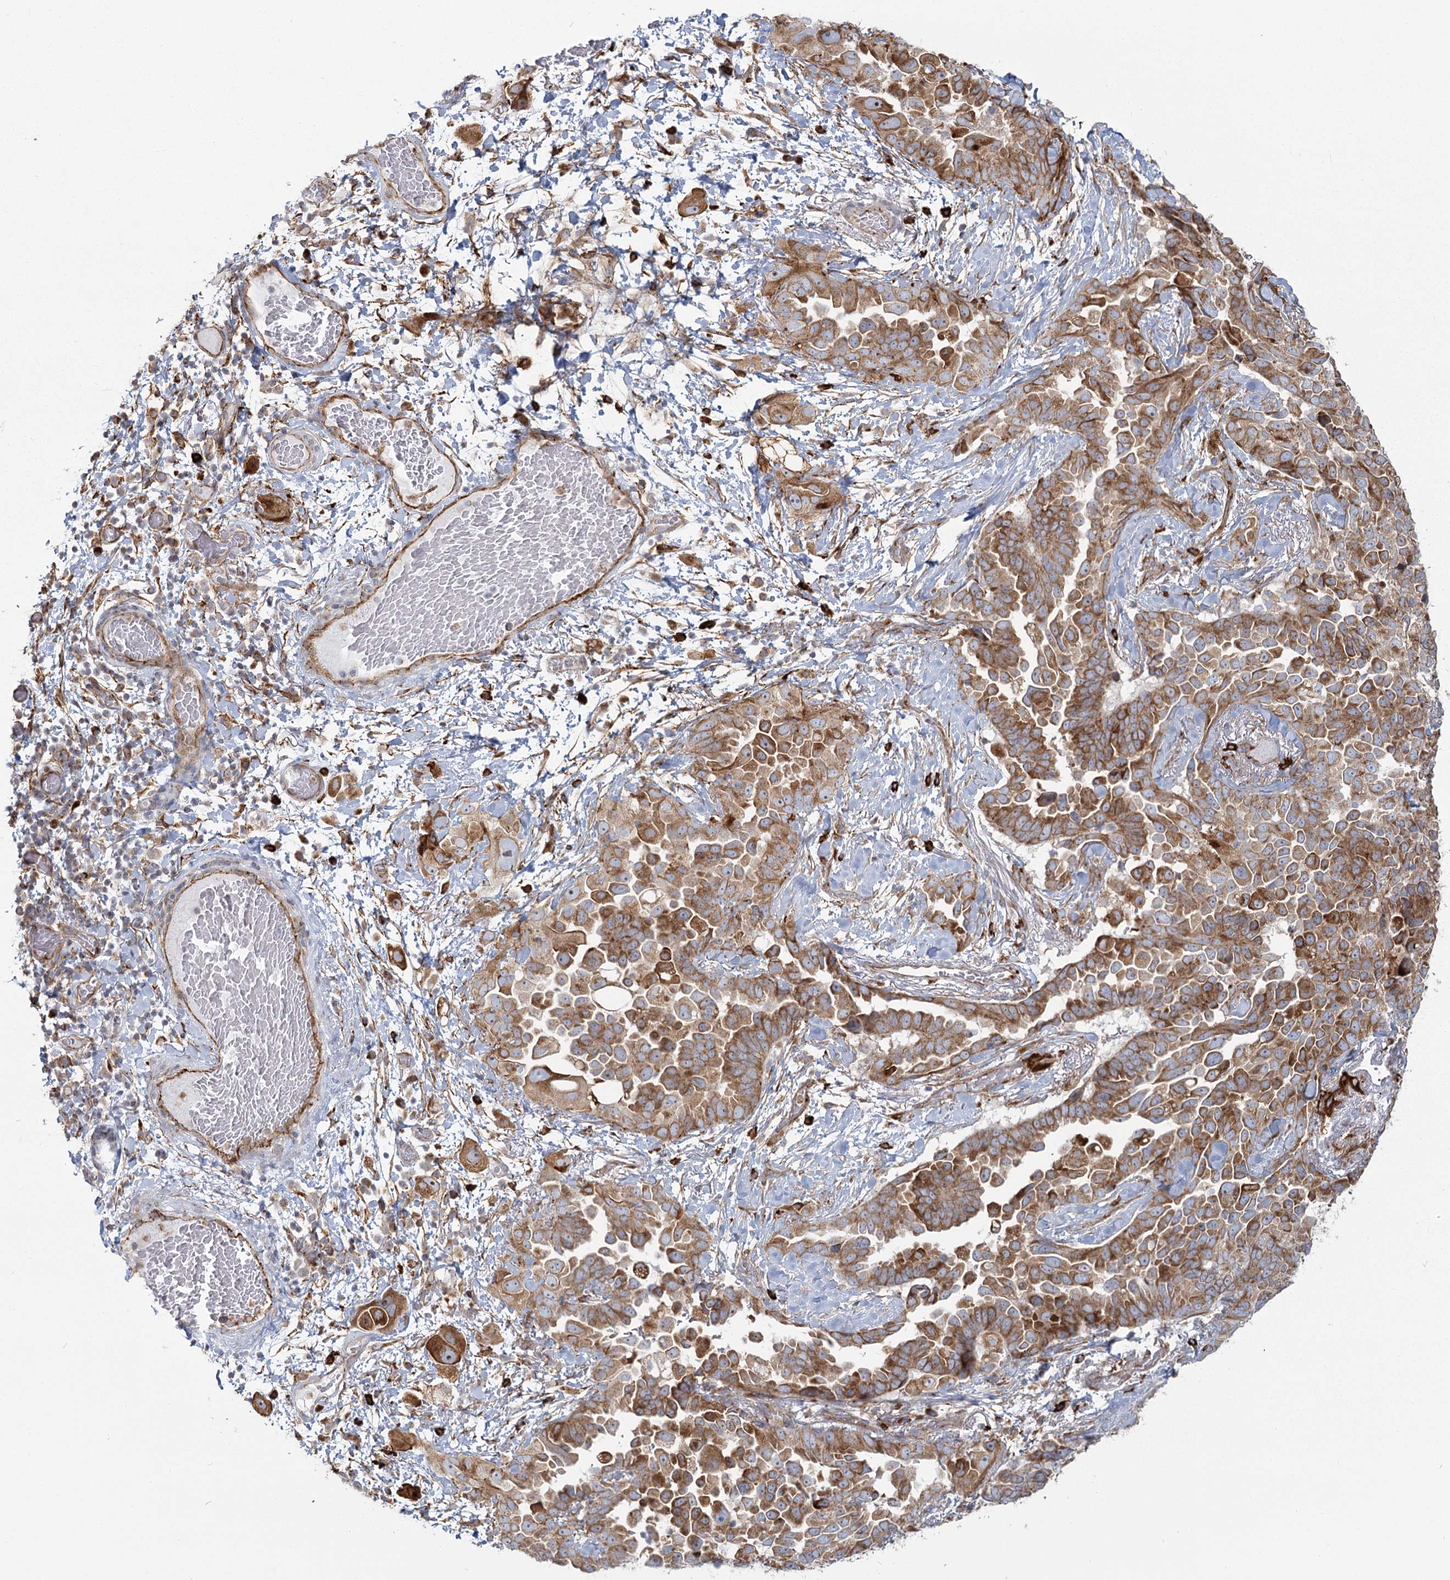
{"staining": {"intensity": "moderate", "quantity": ">75%", "location": "cytoplasmic/membranous"}, "tissue": "lung cancer", "cell_type": "Tumor cells", "image_type": "cancer", "snomed": [{"axis": "morphology", "description": "Adenocarcinoma, NOS"}, {"axis": "topography", "description": "Lung"}], "caption": "Lung cancer (adenocarcinoma) stained for a protein (brown) reveals moderate cytoplasmic/membranous positive staining in about >75% of tumor cells.", "gene": "HARS2", "patient": {"sex": "female", "age": 67}}